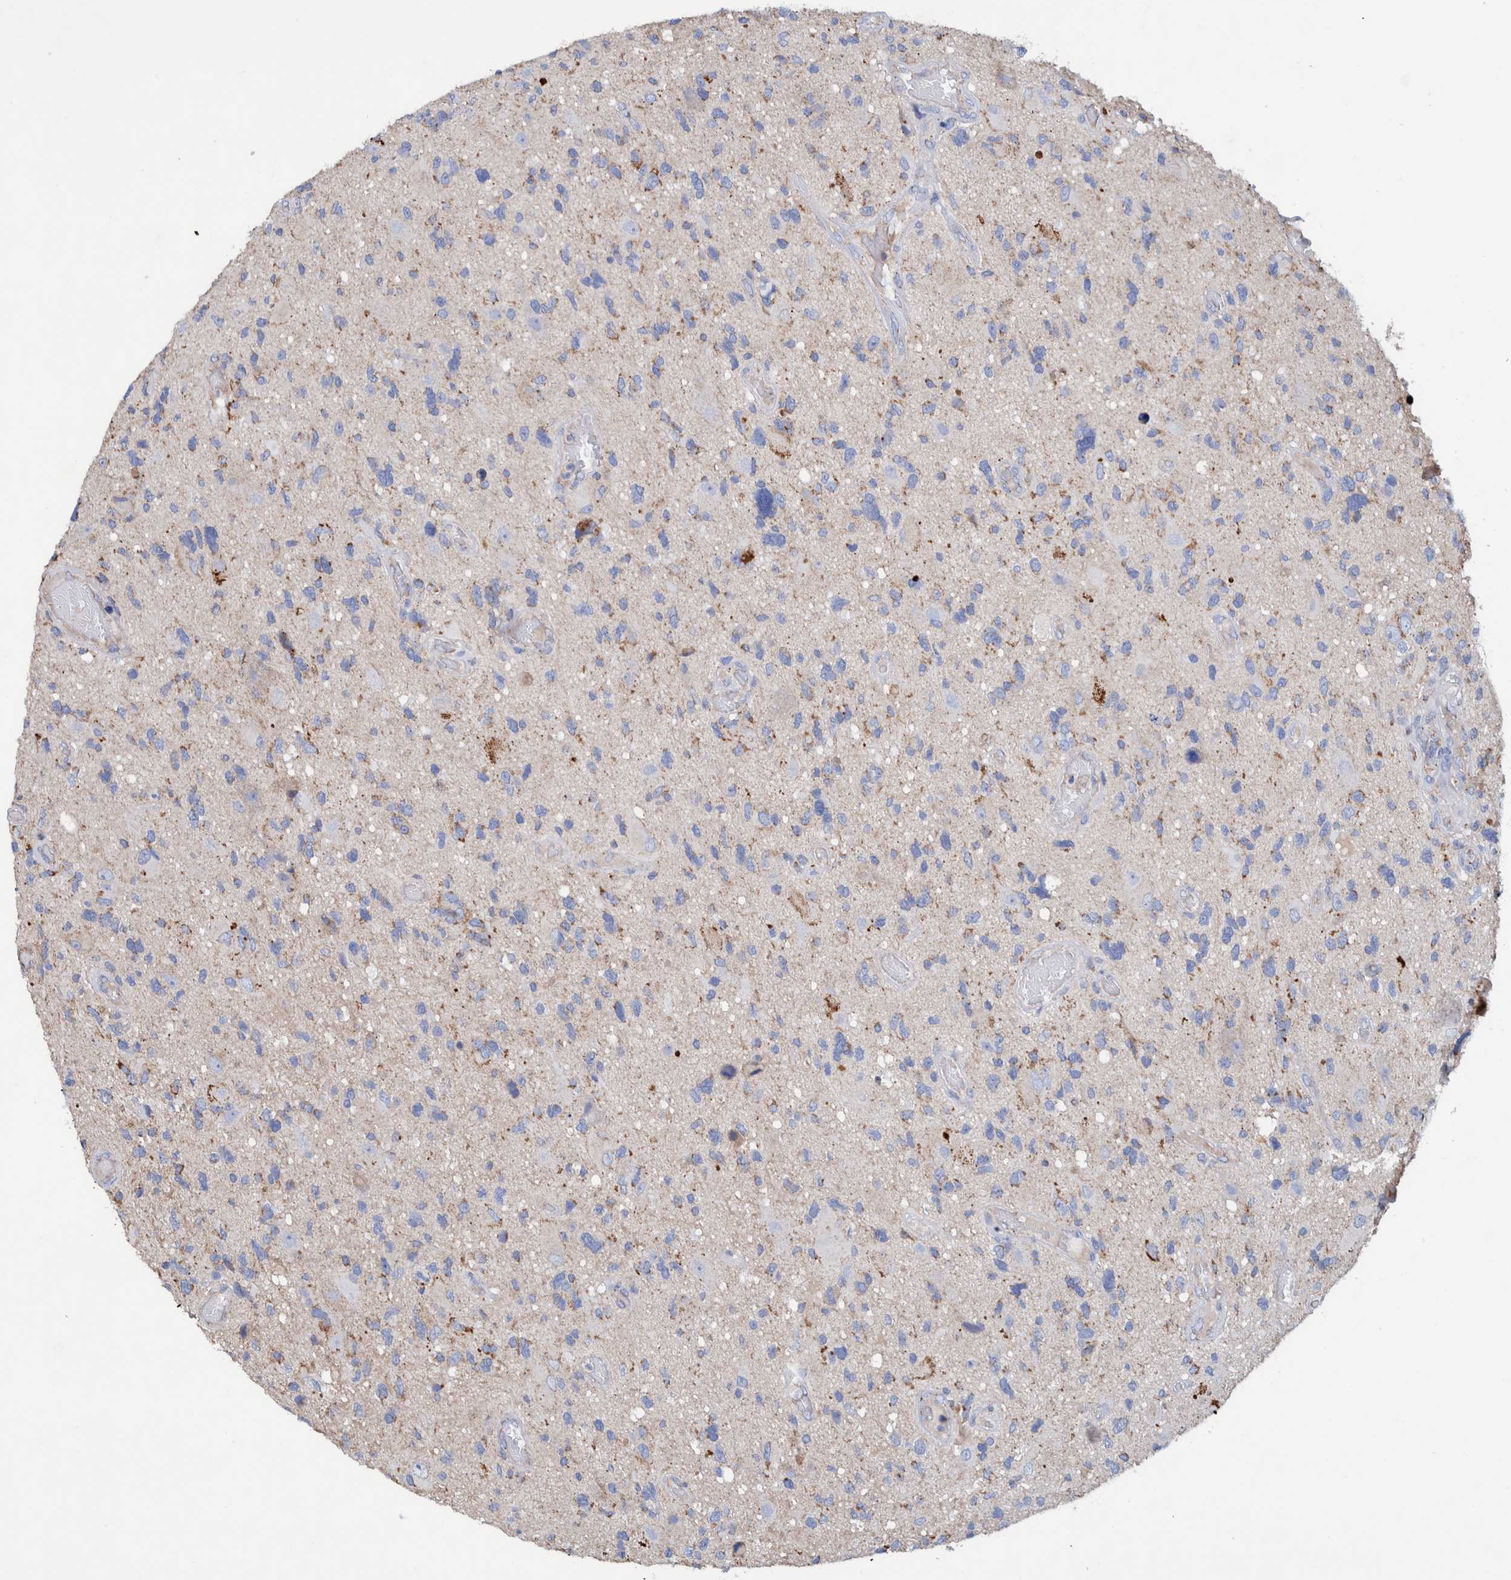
{"staining": {"intensity": "moderate", "quantity": "<25%", "location": "cytoplasmic/membranous"}, "tissue": "glioma", "cell_type": "Tumor cells", "image_type": "cancer", "snomed": [{"axis": "morphology", "description": "Glioma, malignant, High grade"}, {"axis": "topography", "description": "Brain"}], "caption": "A photomicrograph of glioma stained for a protein exhibits moderate cytoplasmic/membranous brown staining in tumor cells.", "gene": "DECR1", "patient": {"sex": "male", "age": 33}}